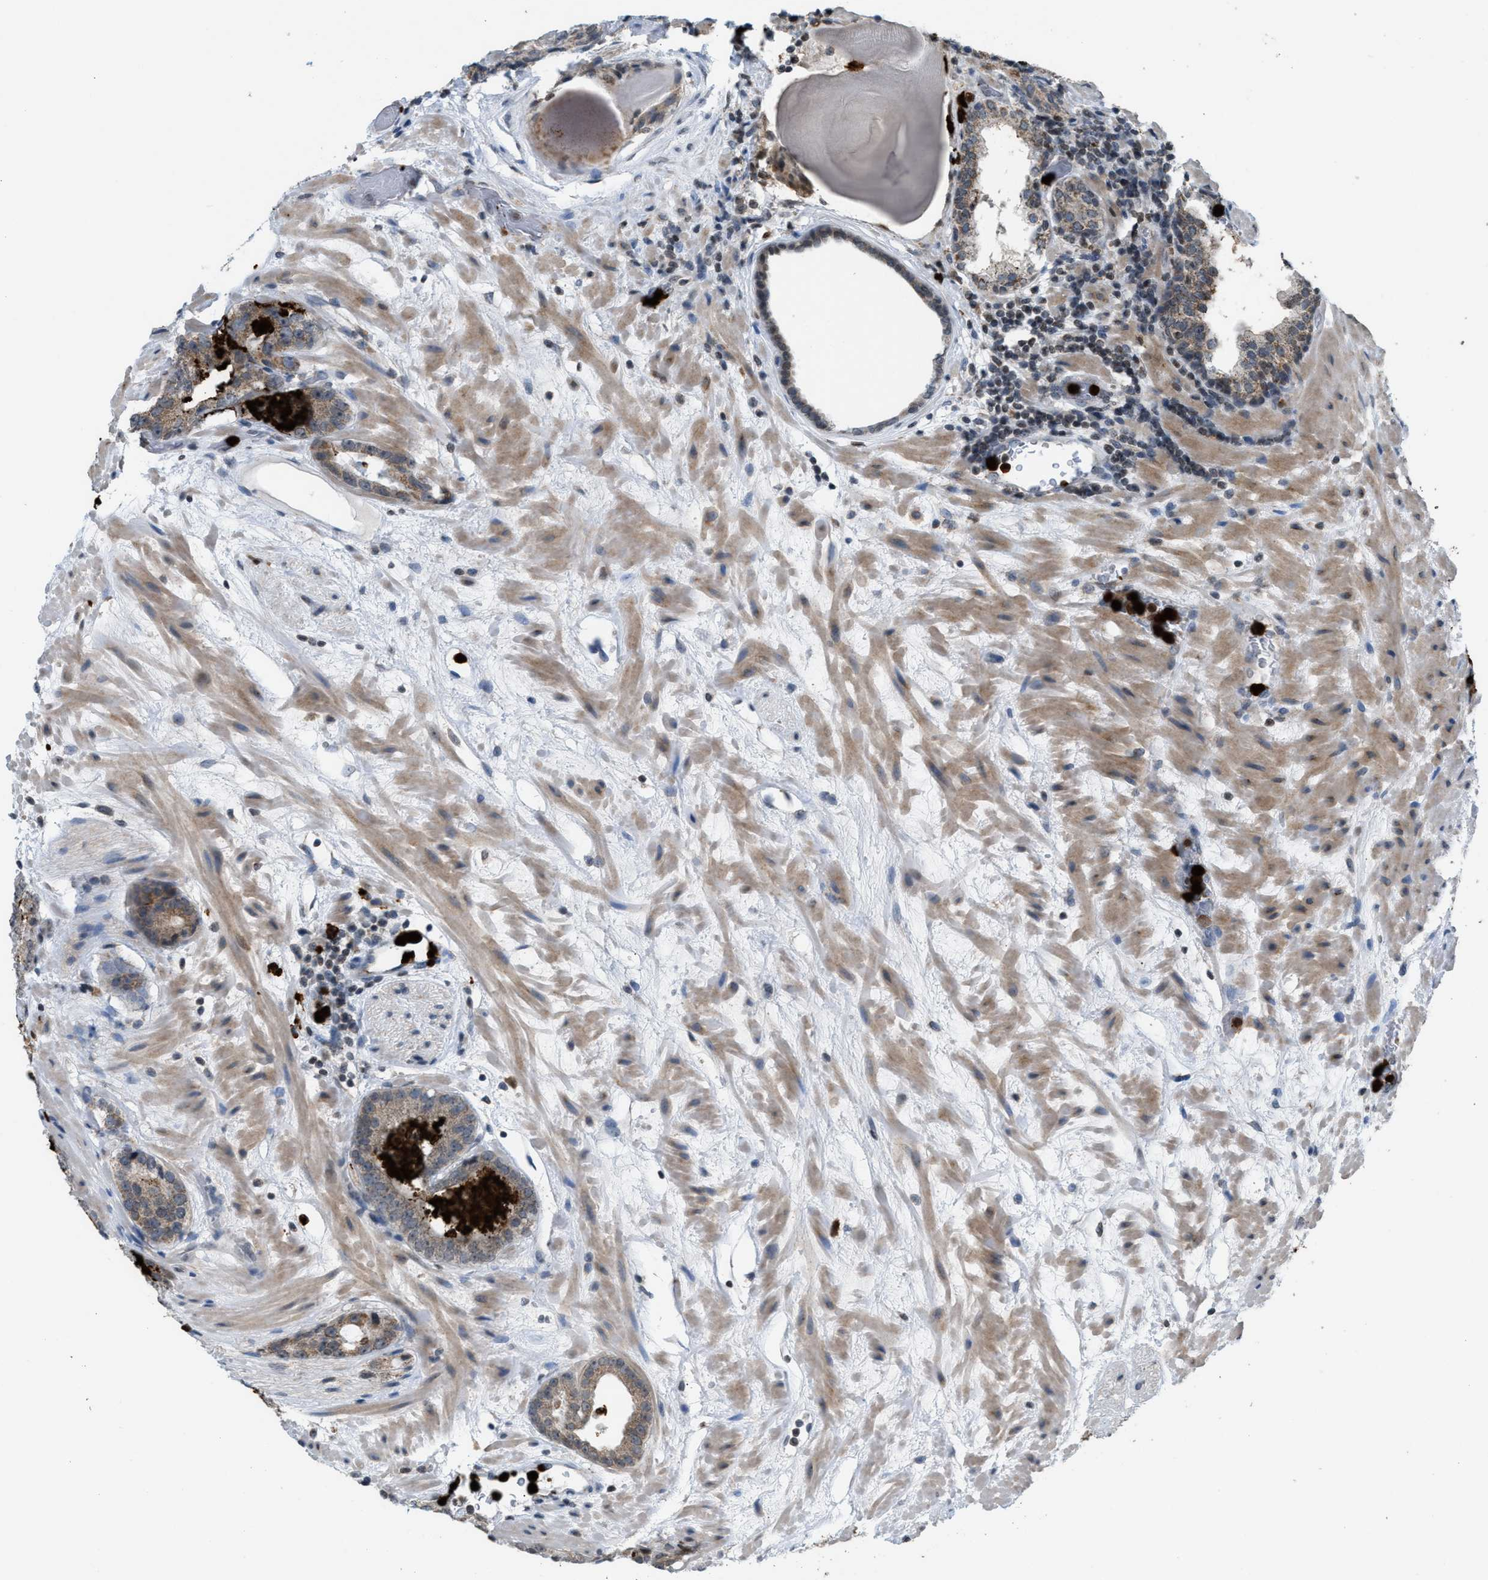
{"staining": {"intensity": "weak", "quantity": ">75%", "location": "cytoplasmic/membranous"}, "tissue": "prostate cancer", "cell_type": "Tumor cells", "image_type": "cancer", "snomed": [{"axis": "morphology", "description": "Adenocarcinoma, Low grade"}, {"axis": "topography", "description": "Prostate"}], "caption": "Tumor cells exhibit weak cytoplasmic/membranous positivity in approximately >75% of cells in prostate cancer. The staining is performed using DAB brown chromogen to label protein expression. The nuclei are counter-stained blue using hematoxylin.", "gene": "PRUNE2", "patient": {"sex": "male", "age": 69}}